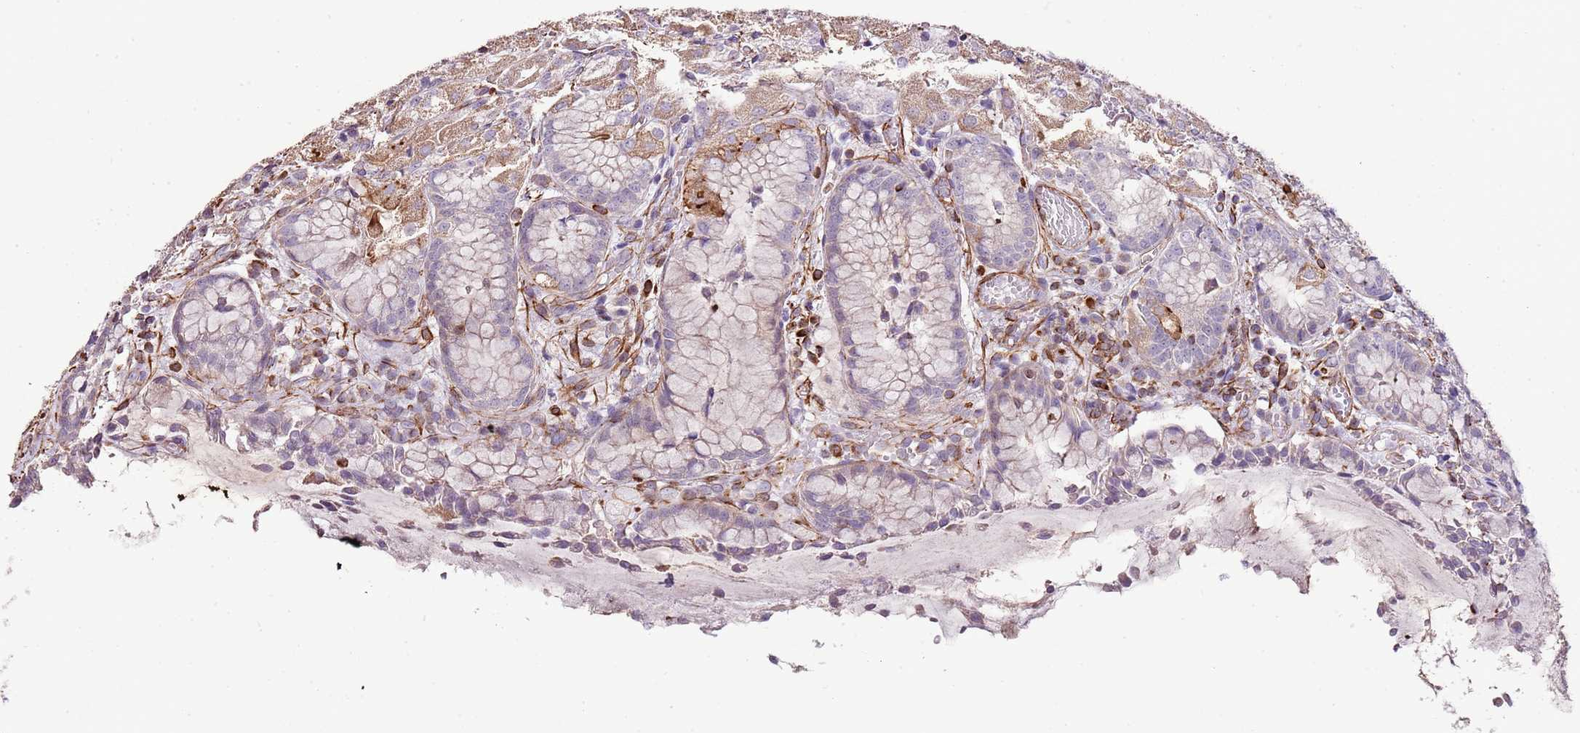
{"staining": {"intensity": "weak", "quantity": "<25%", "location": "cytoplasmic/membranous"}, "tissue": "stomach", "cell_type": "Glandular cells", "image_type": "normal", "snomed": [{"axis": "morphology", "description": "Normal tissue, NOS"}, {"axis": "topography", "description": "Stomach, upper"}], "caption": "Glandular cells are negative for protein expression in unremarkable human stomach. (DAB immunohistochemistry (IHC), high magnification).", "gene": "ZNF786", "patient": {"sex": "male", "age": 72}}